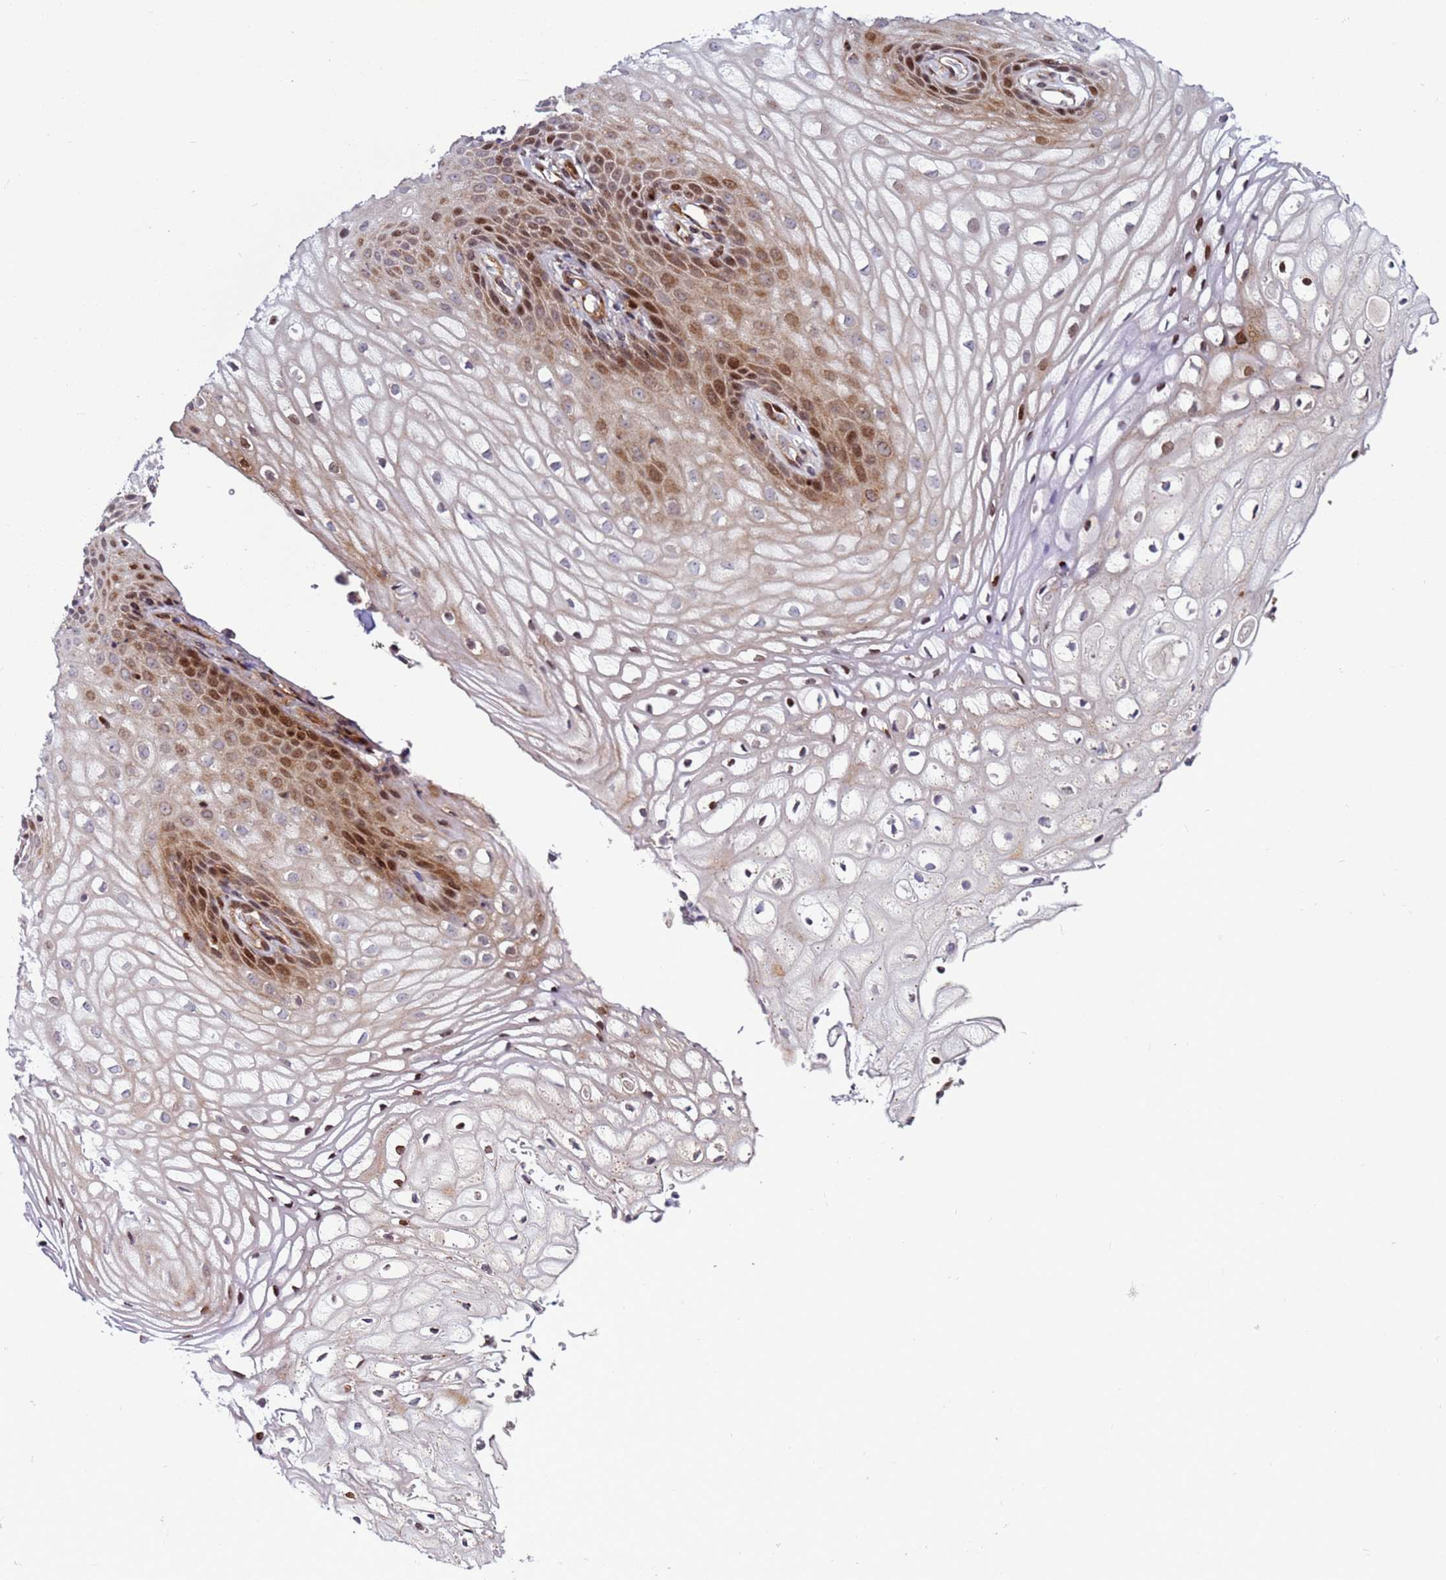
{"staining": {"intensity": "moderate", "quantity": "25%-75%", "location": "cytoplasmic/membranous,nuclear"}, "tissue": "vagina", "cell_type": "Squamous epithelial cells", "image_type": "normal", "snomed": [{"axis": "morphology", "description": "Normal tissue, NOS"}, {"axis": "topography", "description": "Vagina"}], "caption": "Normal vagina reveals moderate cytoplasmic/membranous,nuclear positivity in approximately 25%-75% of squamous epithelial cells (brown staining indicates protein expression, while blue staining denotes nuclei)..", "gene": "WBP11", "patient": {"sex": "female", "age": 60}}